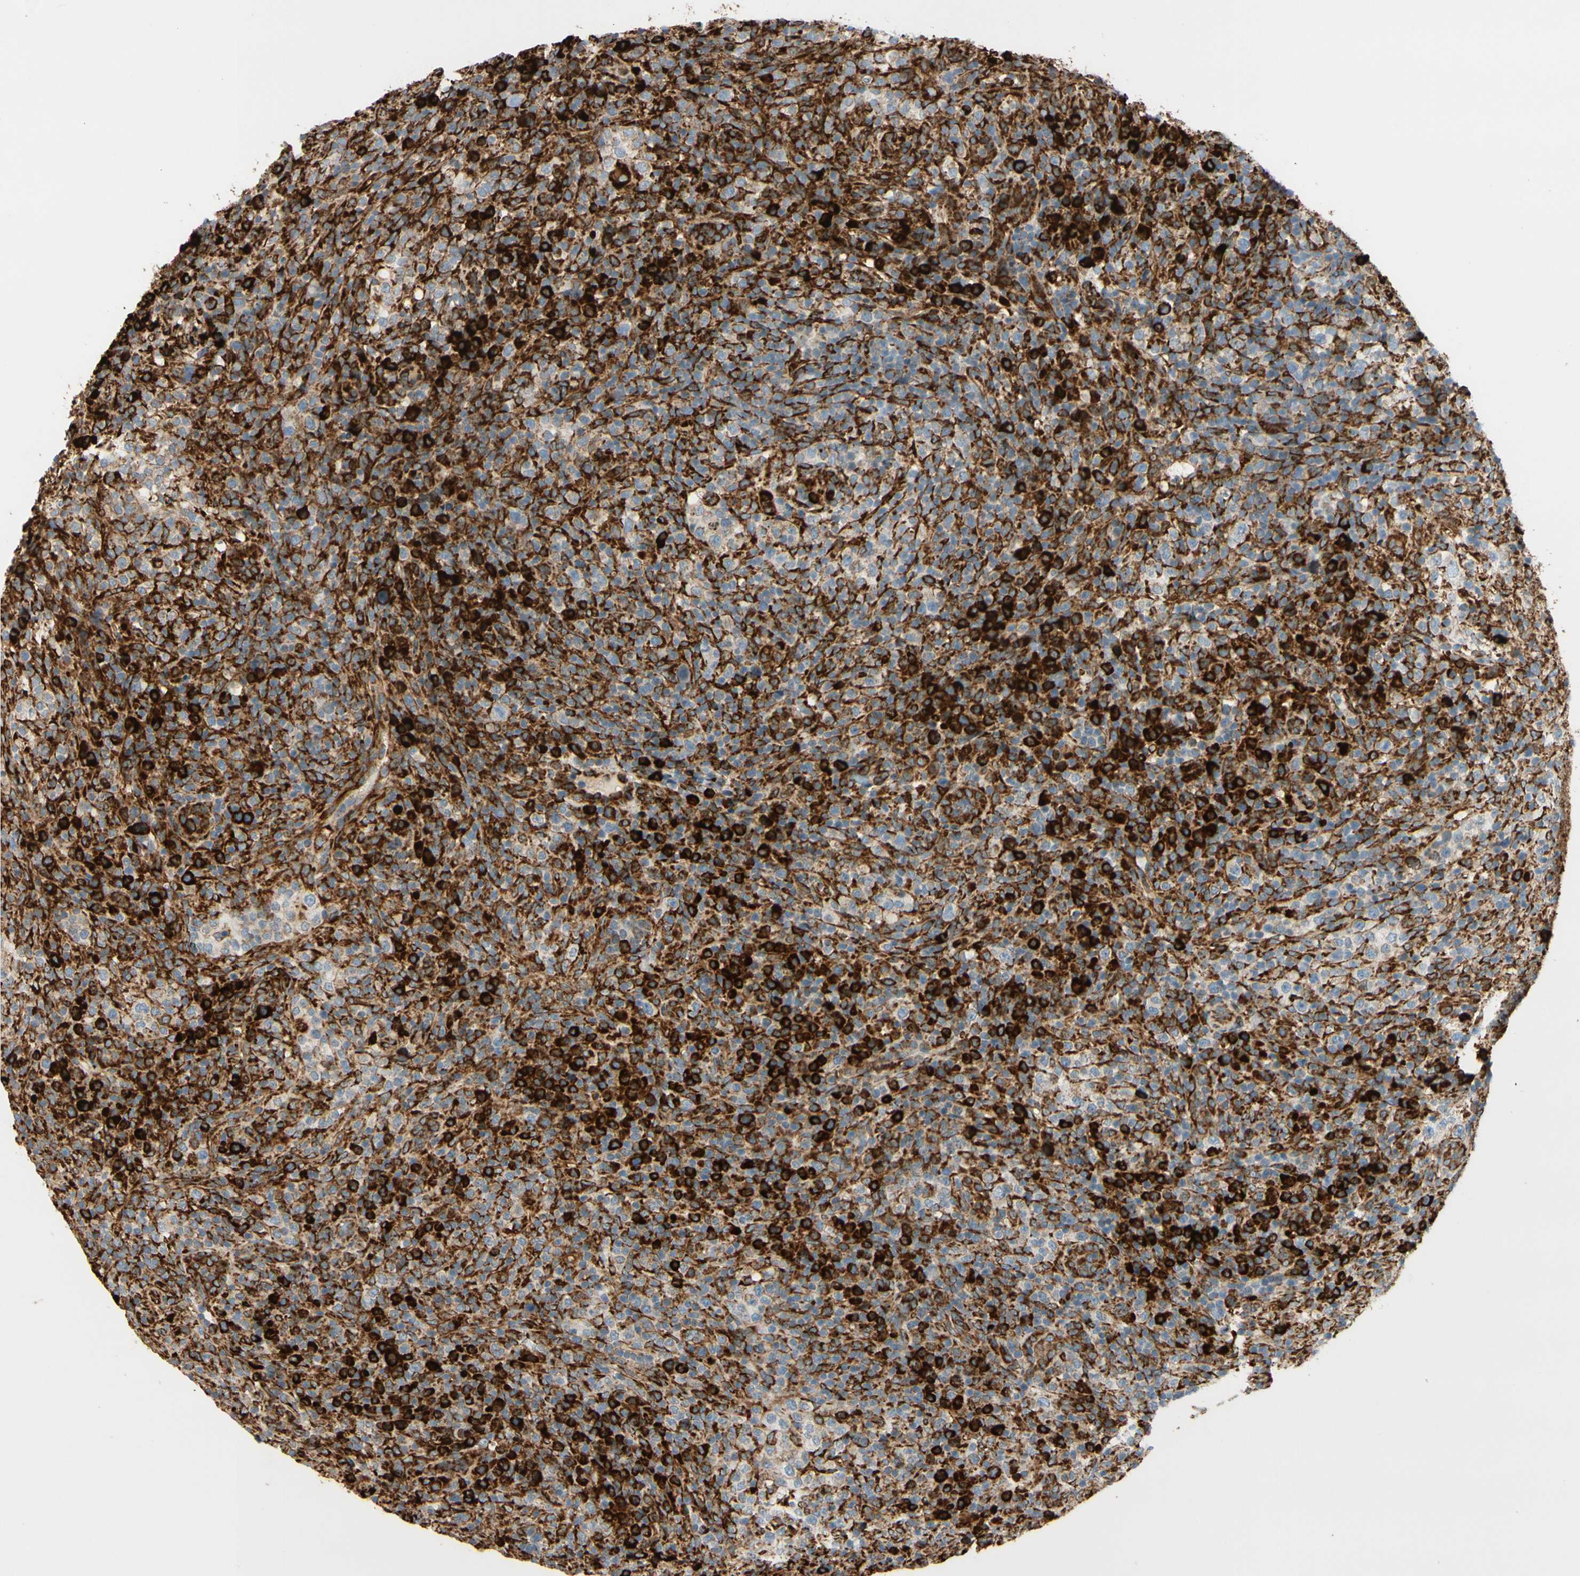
{"staining": {"intensity": "strong", "quantity": ">75%", "location": "cytoplasmic/membranous"}, "tissue": "lymphoma", "cell_type": "Tumor cells", "image_type": "cancer", "snomed": [{"axis": "morphology", "description": "Malignant lymphoma, non-Hodgkin's type, High grade"}, {"axis": "topography", "description": "Lymph node"}], "caption": "High-grade malignant lymphoma, non-Hodgkin's type stained for a protein (brown) exhibits strong cytoplasmic/membranous positive staining in about >75% of tumor cells.", "gene": "RRBP1", "patient": {"sex": "female", "age": 76}}